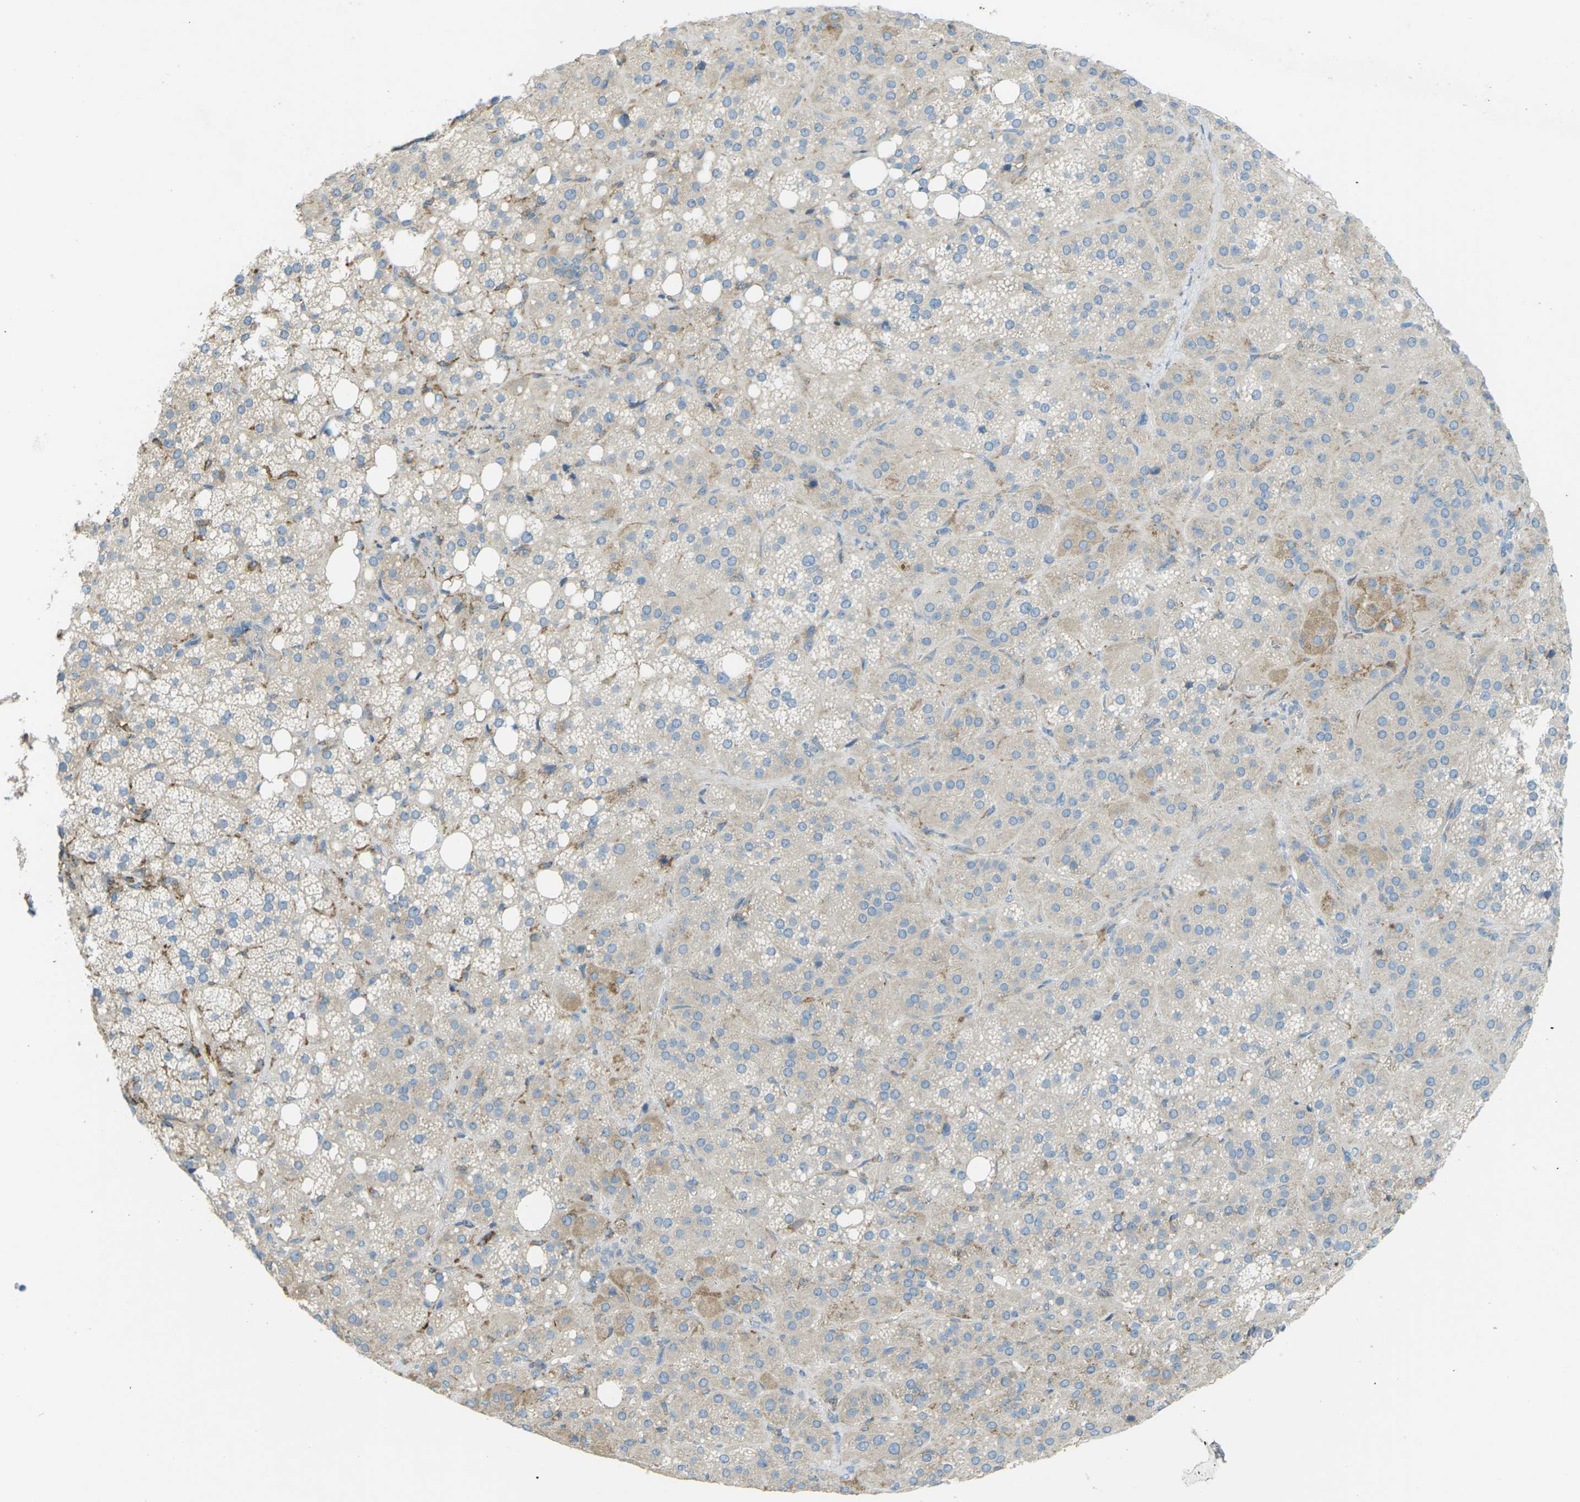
{"staining": {"intensity": "moderate", "quantity": "<25%", "location": "cytoplasmic/membranous"}, "tissue": "adrenal gland", "cell_type": "Glandular cells", "image_type": "normal", "snomed": [{"axis": "morphology", "description": "Normal tissue, NOS"}, {"axis": "topography", "description": "Adrenal gland"}], "caption": "Protein expression analysis of unremarkable adrenal gland displays moderate cytoplasmic/membranous expression in about <25% of glandular cells. The staining was performed using DAB, with brown indicating positive protein expression. Nuclei are stained blue with hematoxylin.", "gene": "MYLK4", "patient": {"sex": "female", "age": 59}}